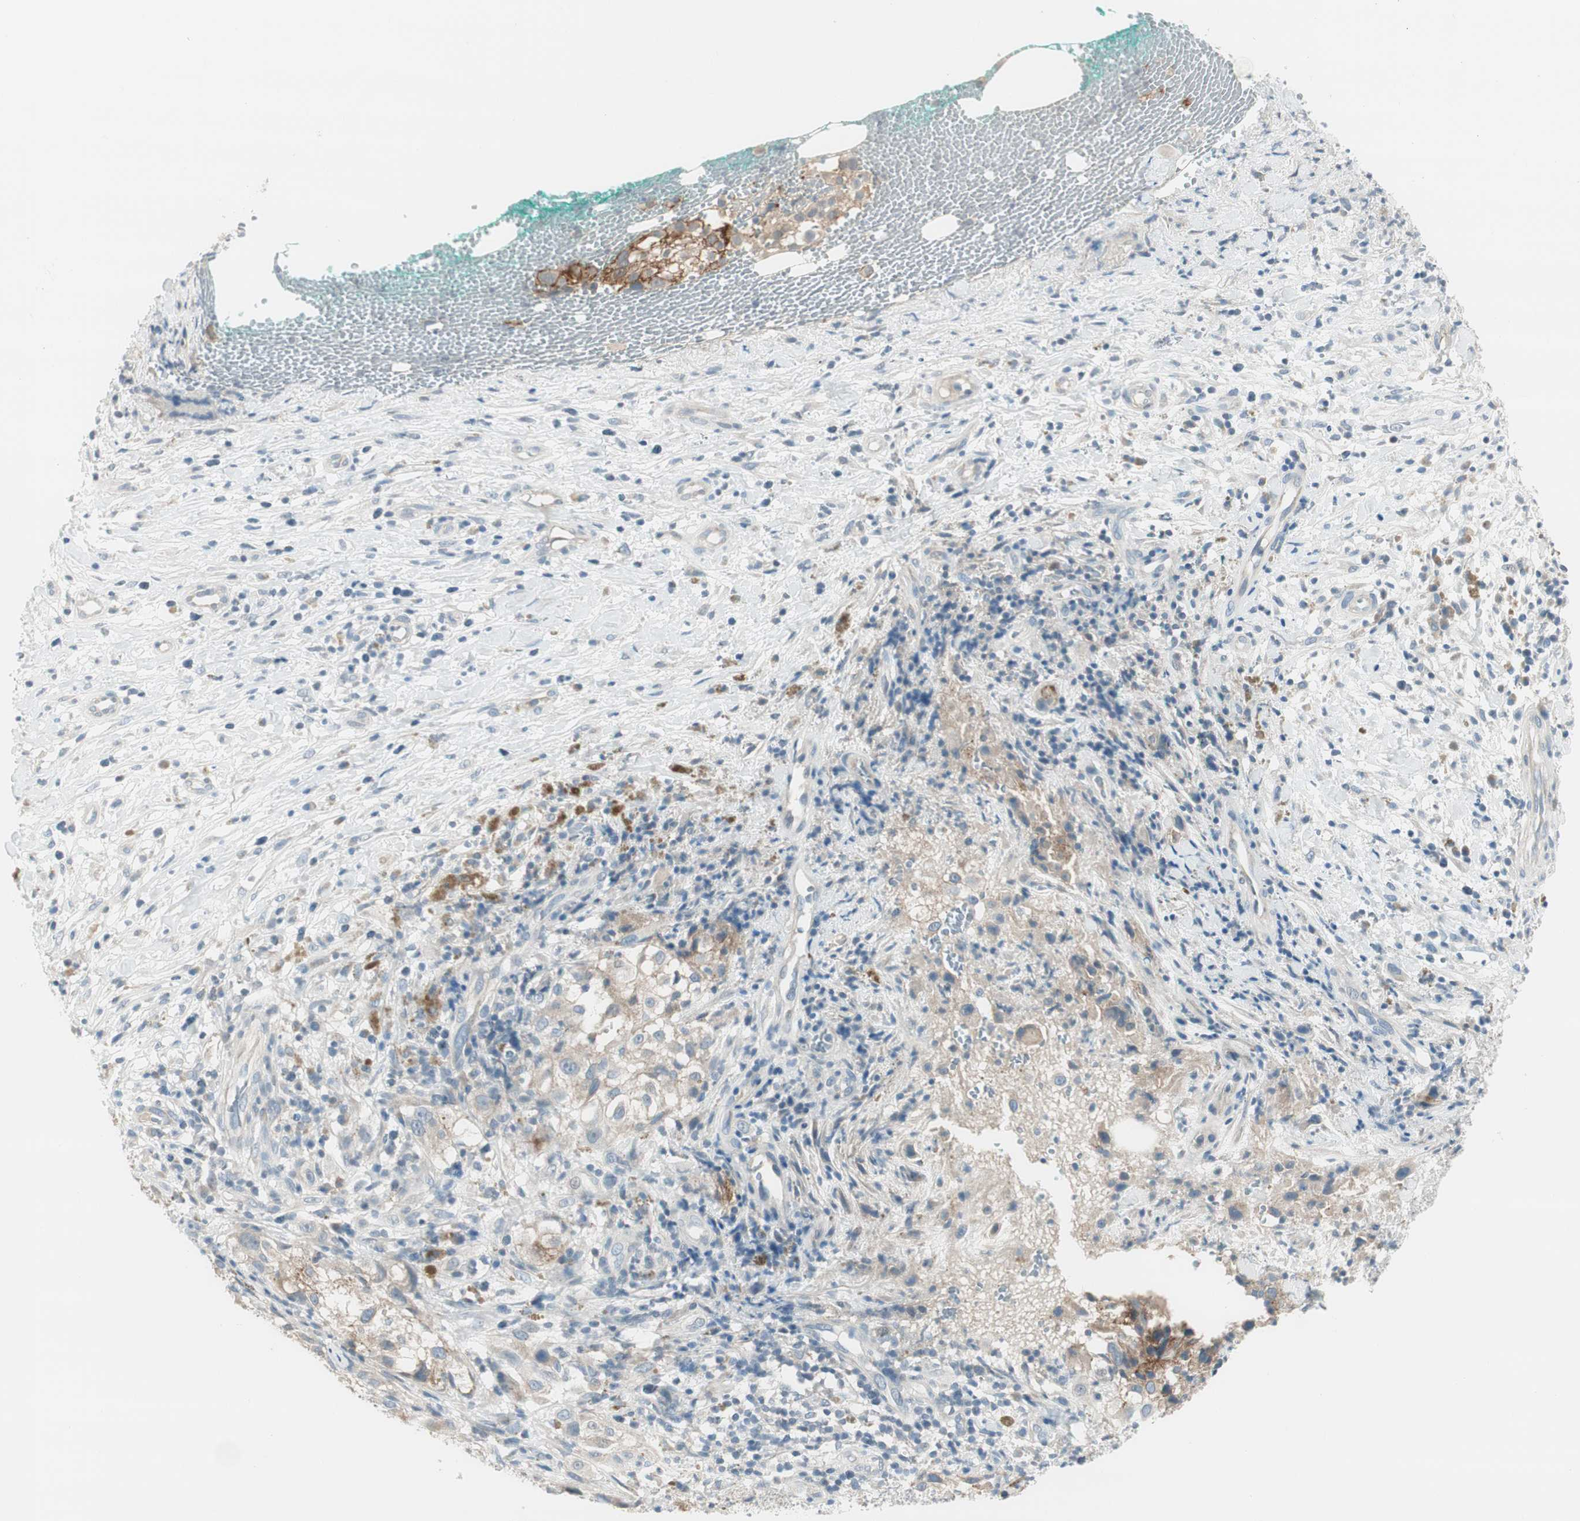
{"staining": {"intensity": "weak", "quantity": ">75%", "location": "cytoplasmic/membranous"}, "tissue": "melanoma", "cell_type": "Tumor cells", "image_type": "cancer", "snomed": [{"axis": "morphology", "description": "Necrosis, NOS"}, {"axis": "morphology", "description": "Malignant melanoma, NOS"}, {"axis": "topography", "description": "Skin"}], "caption": "IHC of human melanoma demonstrates low levels of weak cytoplasmic/membranous staining in about >75% of tumor cells.", "gene": "EVA1A", "patient": {"sex": "female", "age": 87}}